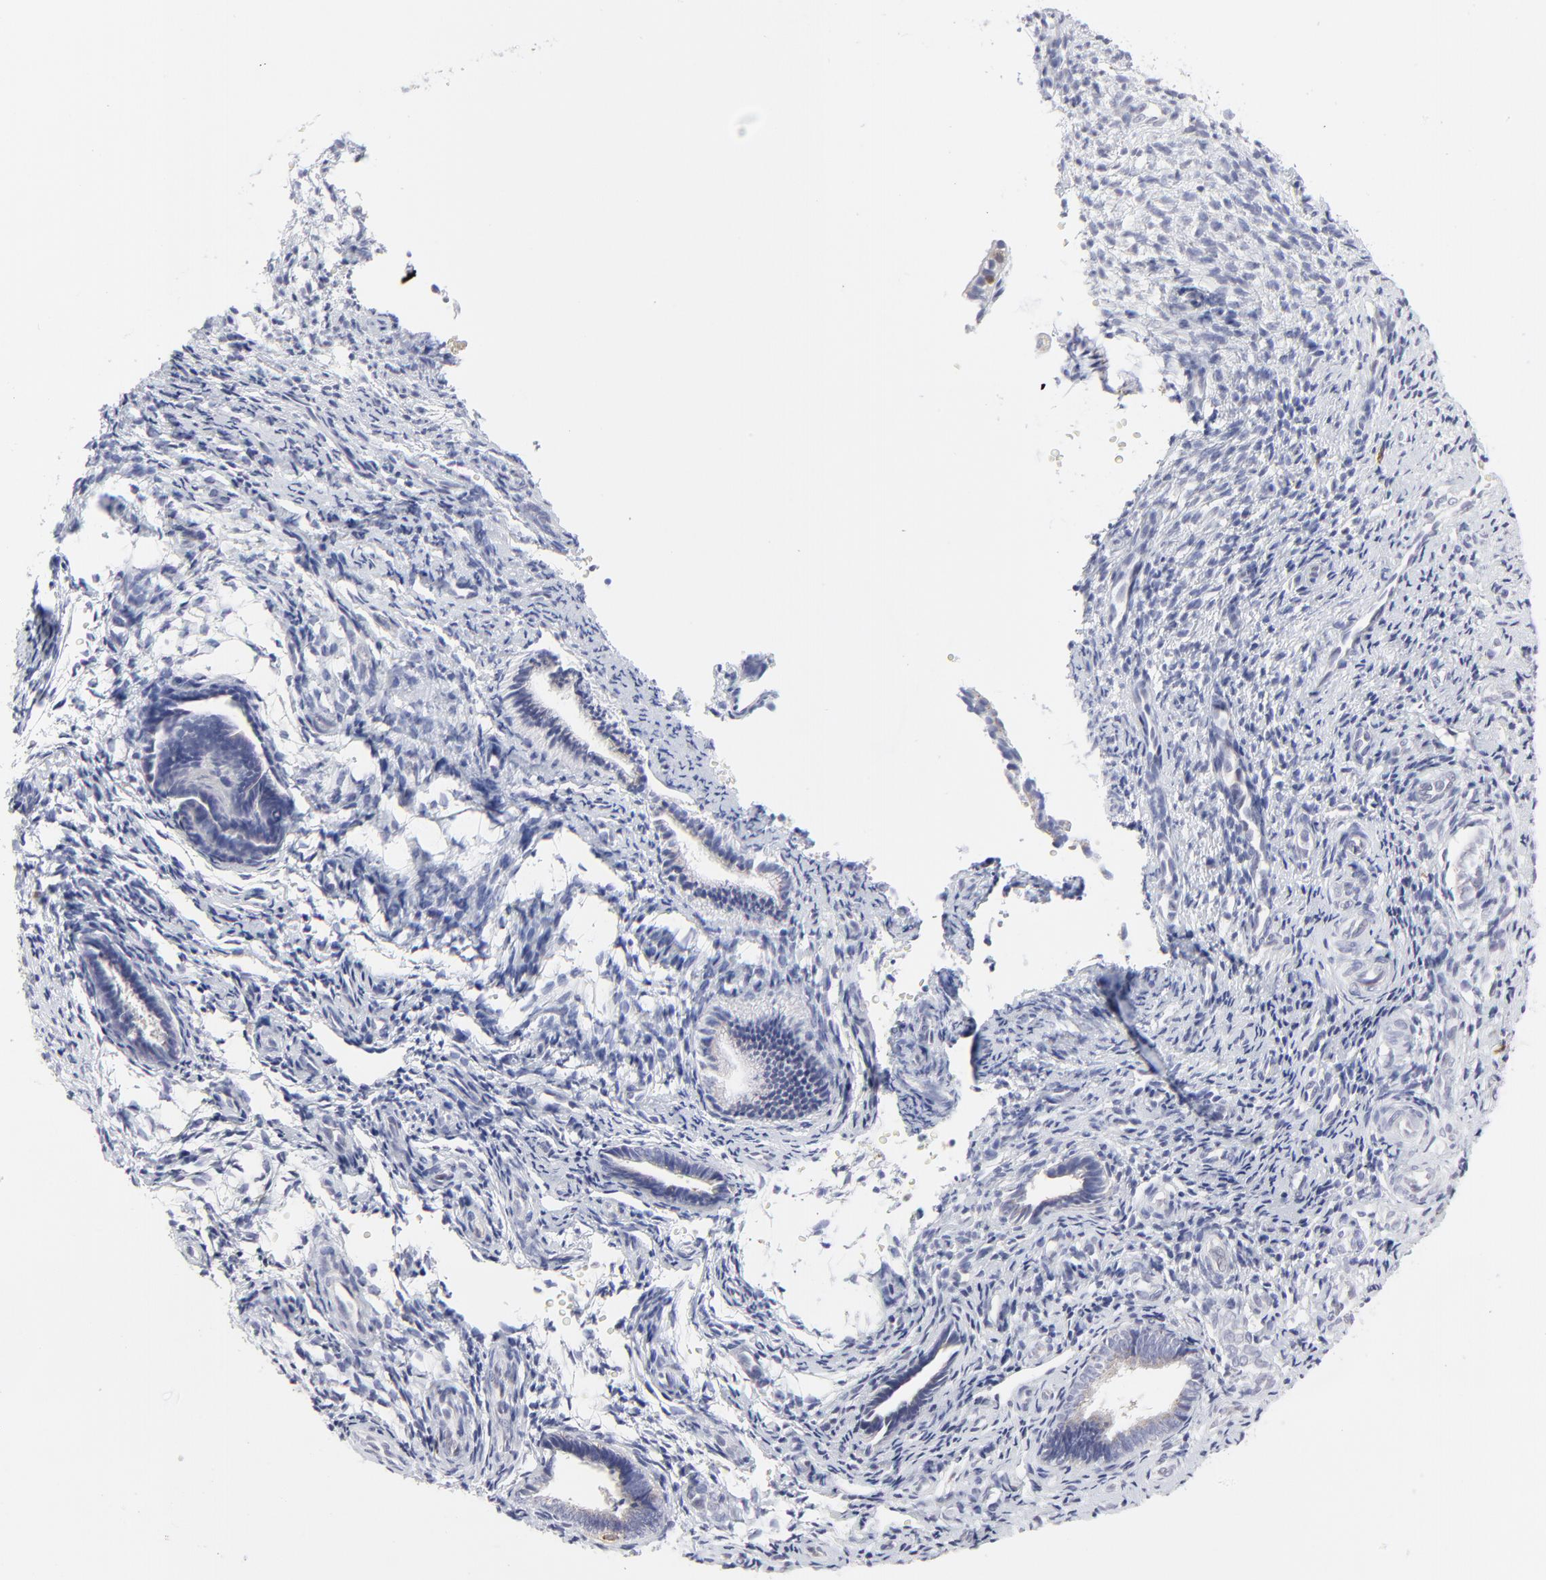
{"staining": {"intensity": "weak", "quantity": "<25%", "location": "cytoplasmic/membranous"}, "tissue": "endometrium", "cell_type": "Cells in endometrial stroma", "image_type": "normal", "snomed": [{"axis": "morphology", "description": "Normal tissue, NOS"}, {"axis": "topography", "description": "Endometrium"}], "caption": "Endometrium stained for a protein using immunohistochemistry reveals no staining cells in endometrial stroma.", "gene": "NCAPH", "patient": {"sex": "female", "age": 27}}